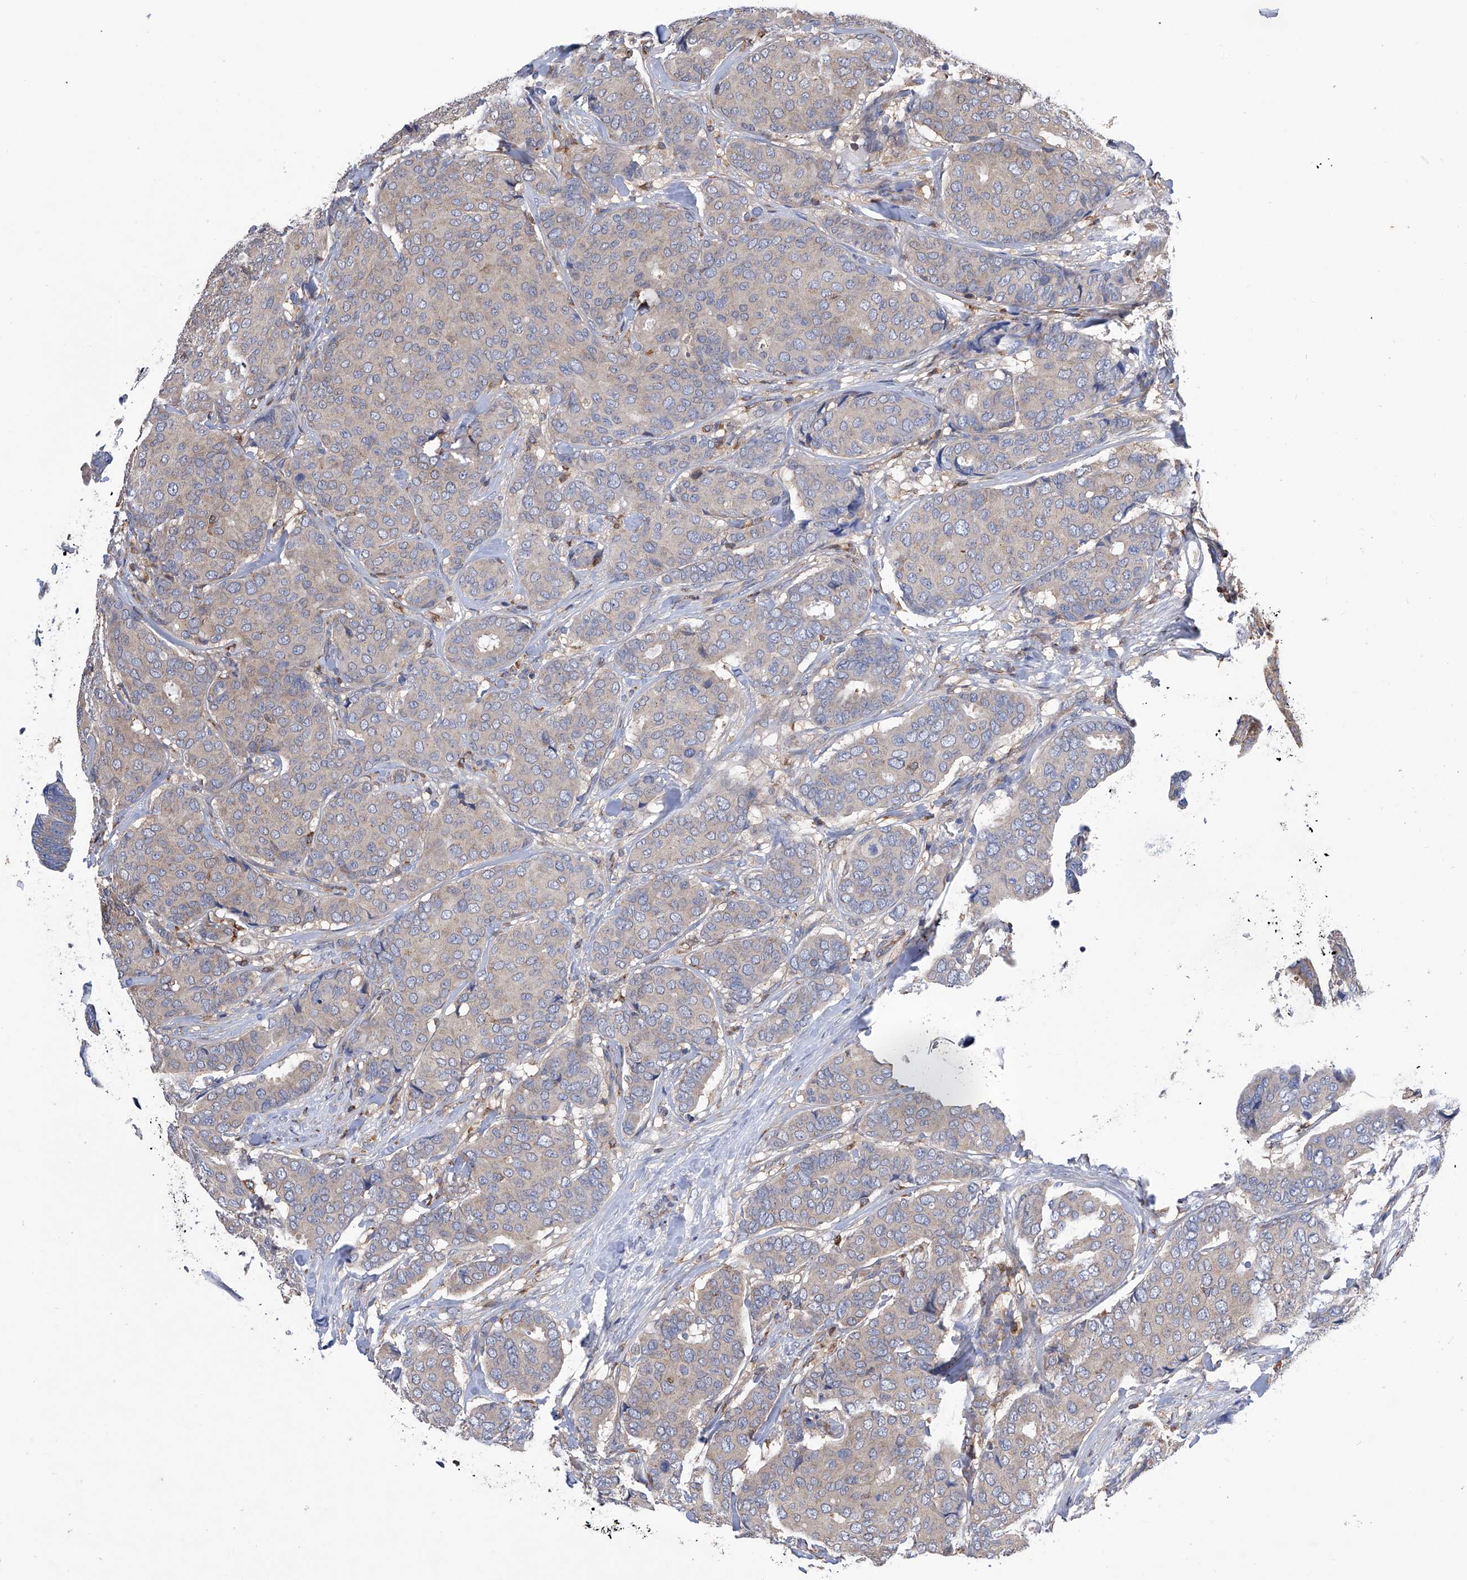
{"staining": {"intensity": "weak", "quantity": "25%-75%", "location": "cytoplasmic/membranous"}, "tissue": "breast cancer", "cell_type": "Tumor cells", "image_type": "cancer", "snomed": [{"axis": "morphology", "description": "Duct carcinoma"}, {"axis": "topography", "description": "Breast"}], "caption": "This is an image of immunohistochemistry staining of breast cancer (intraductal carcinoma), which shows weak expression in the cytoplasmic/membranous of tumor cells.", "gene": "SPATA20", "patient": {"sex": "female", "age": 75}}